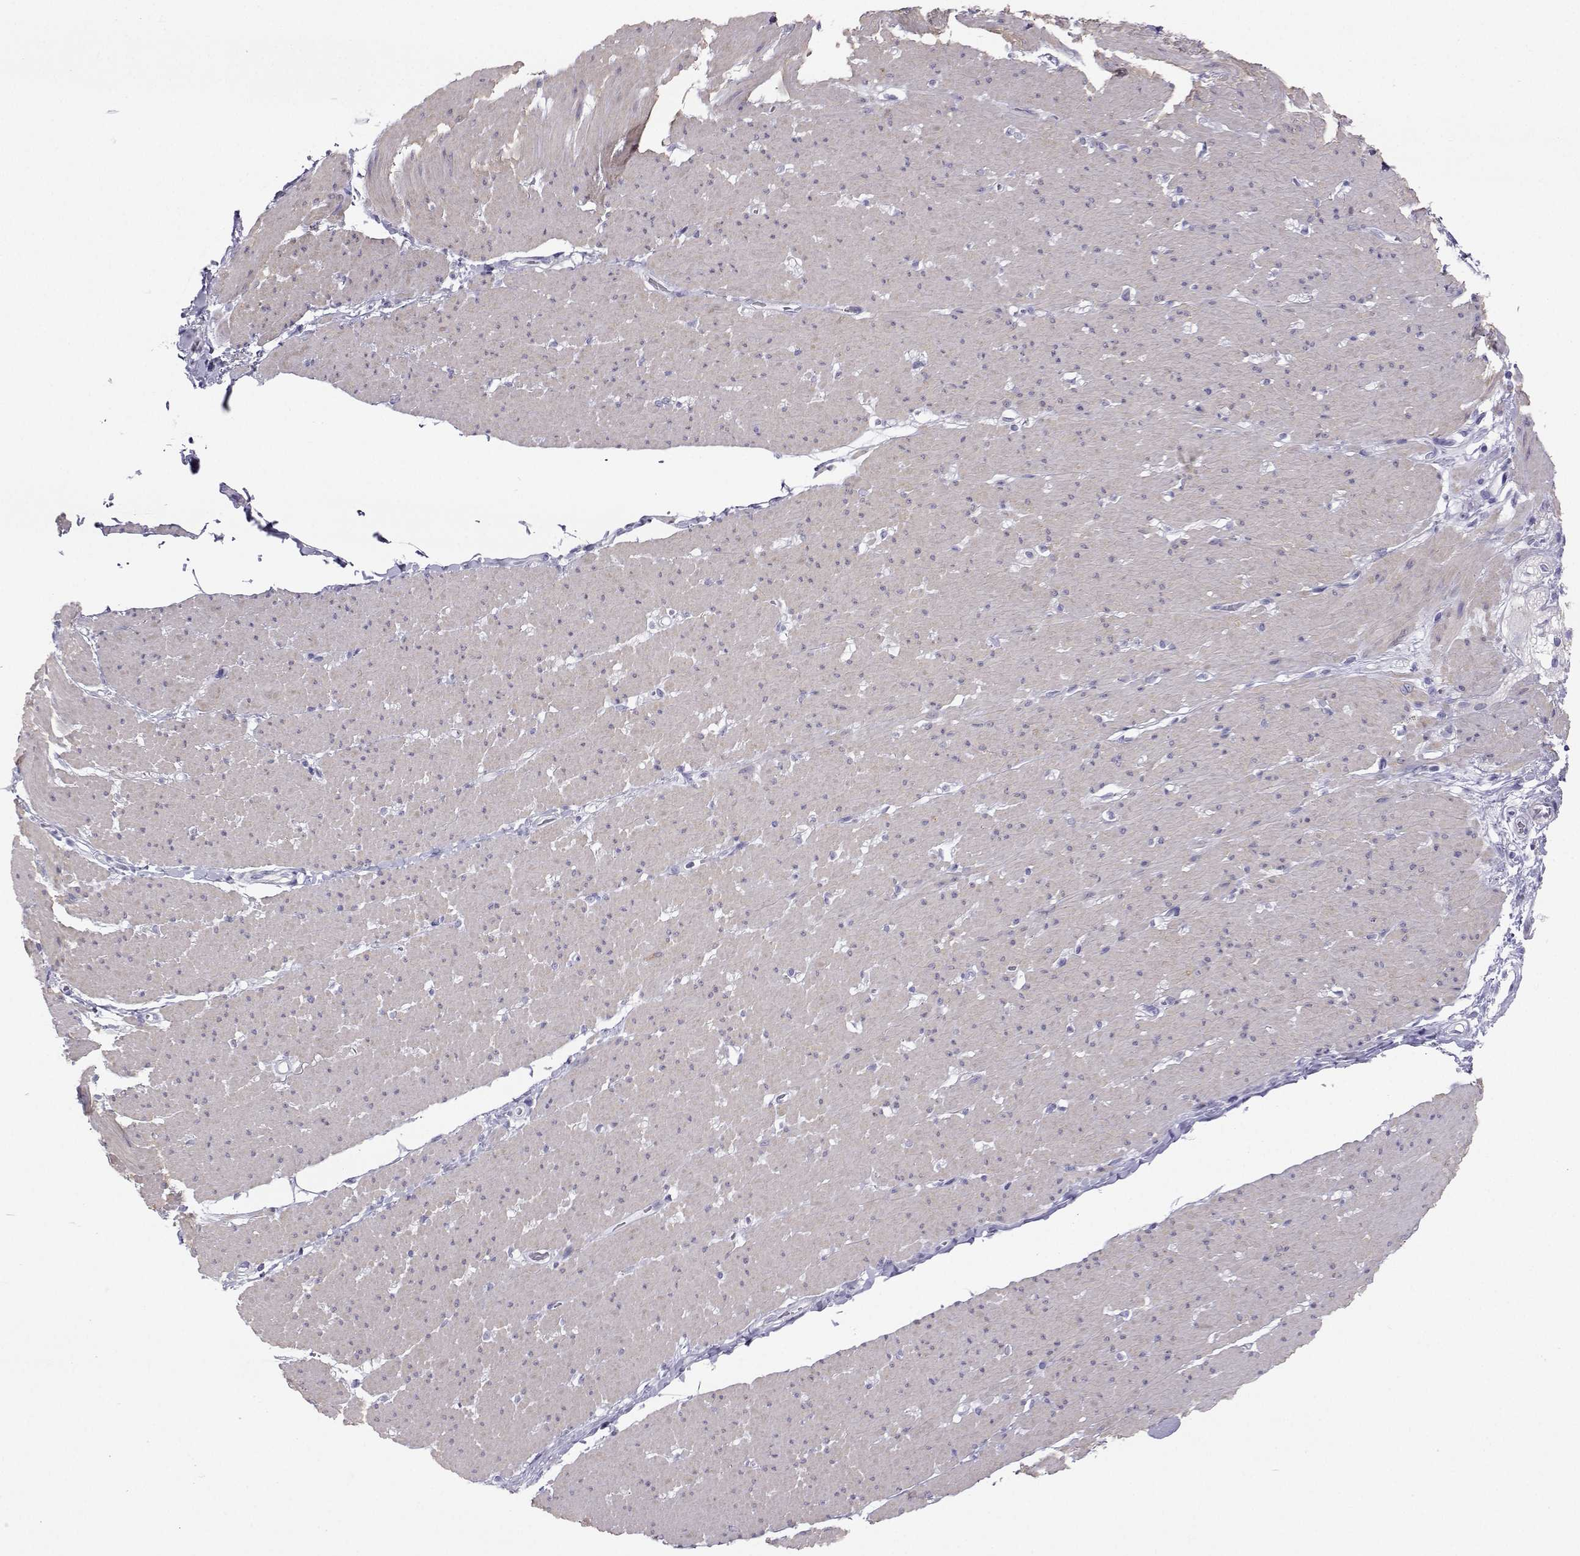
{"staining": {"intensity": "weak", "quantity": "<25%", "location": "cytoplasmic/membranous"}, "tissue": "smooth muscle", "cell_type": "Smooth muscle cells", "image_type": "normal", "snomed": [{"axis": "morphology", "description": "Normal tissue, NOS"}, {"axis": "topography", "description": "Smooth muscle"}, {"axis": "topography", "description": "Rectum"}], "caption": "Immunohistochemistry (IHC) of unremarkable smooth muscle demonstrates no staining in smooth muscle cells.", "gene": "PLIN4", "patient": {"sex": "male", "age": 53}}